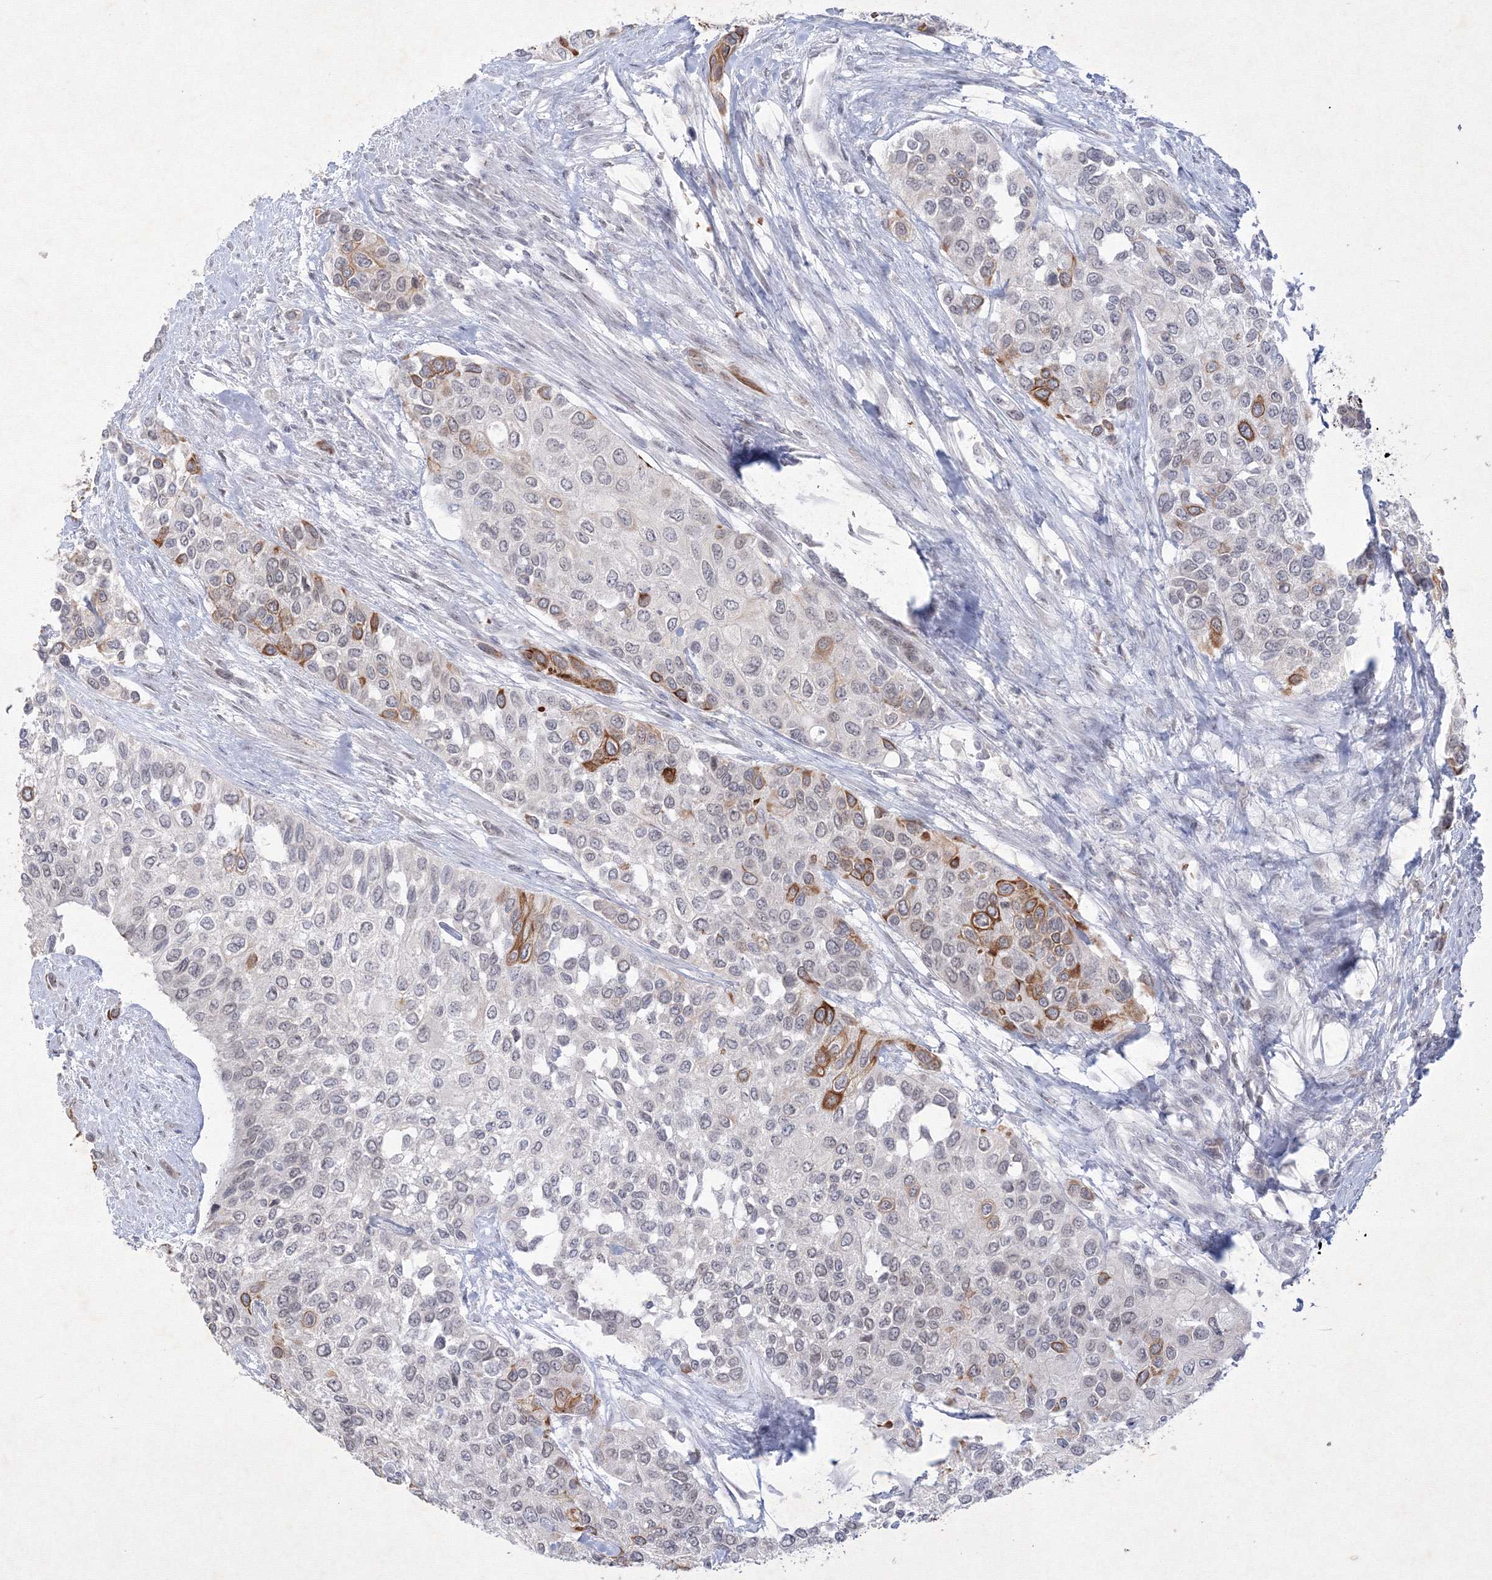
{"staining": {"intensity": "strong", "quantity": "<25%", "location": "cytoplasmic/membranous"}, "tissue": "urothelial cancer", "cell_type": "Tumor cells", "image_type": "cancer", "snomed": [{"axis": "morphology", "description": "Normal tissue, NOS"}, {"axis": "morphology", "description": "Urothelial carcinoma, High grade"}, {"axis": "topography", "description": "Vascular tissue"}, {"axis": "topography", "description": "Urinary bladder"}], "caption": "Immunohistochemical staining of urothelial cancer demonstrates medium levels of strong cytoplasmic/membranous protein positivity in about <25% of tumor cells.", "gene": "NXPE3", "patient": {"sex": "female", "age": 56}}